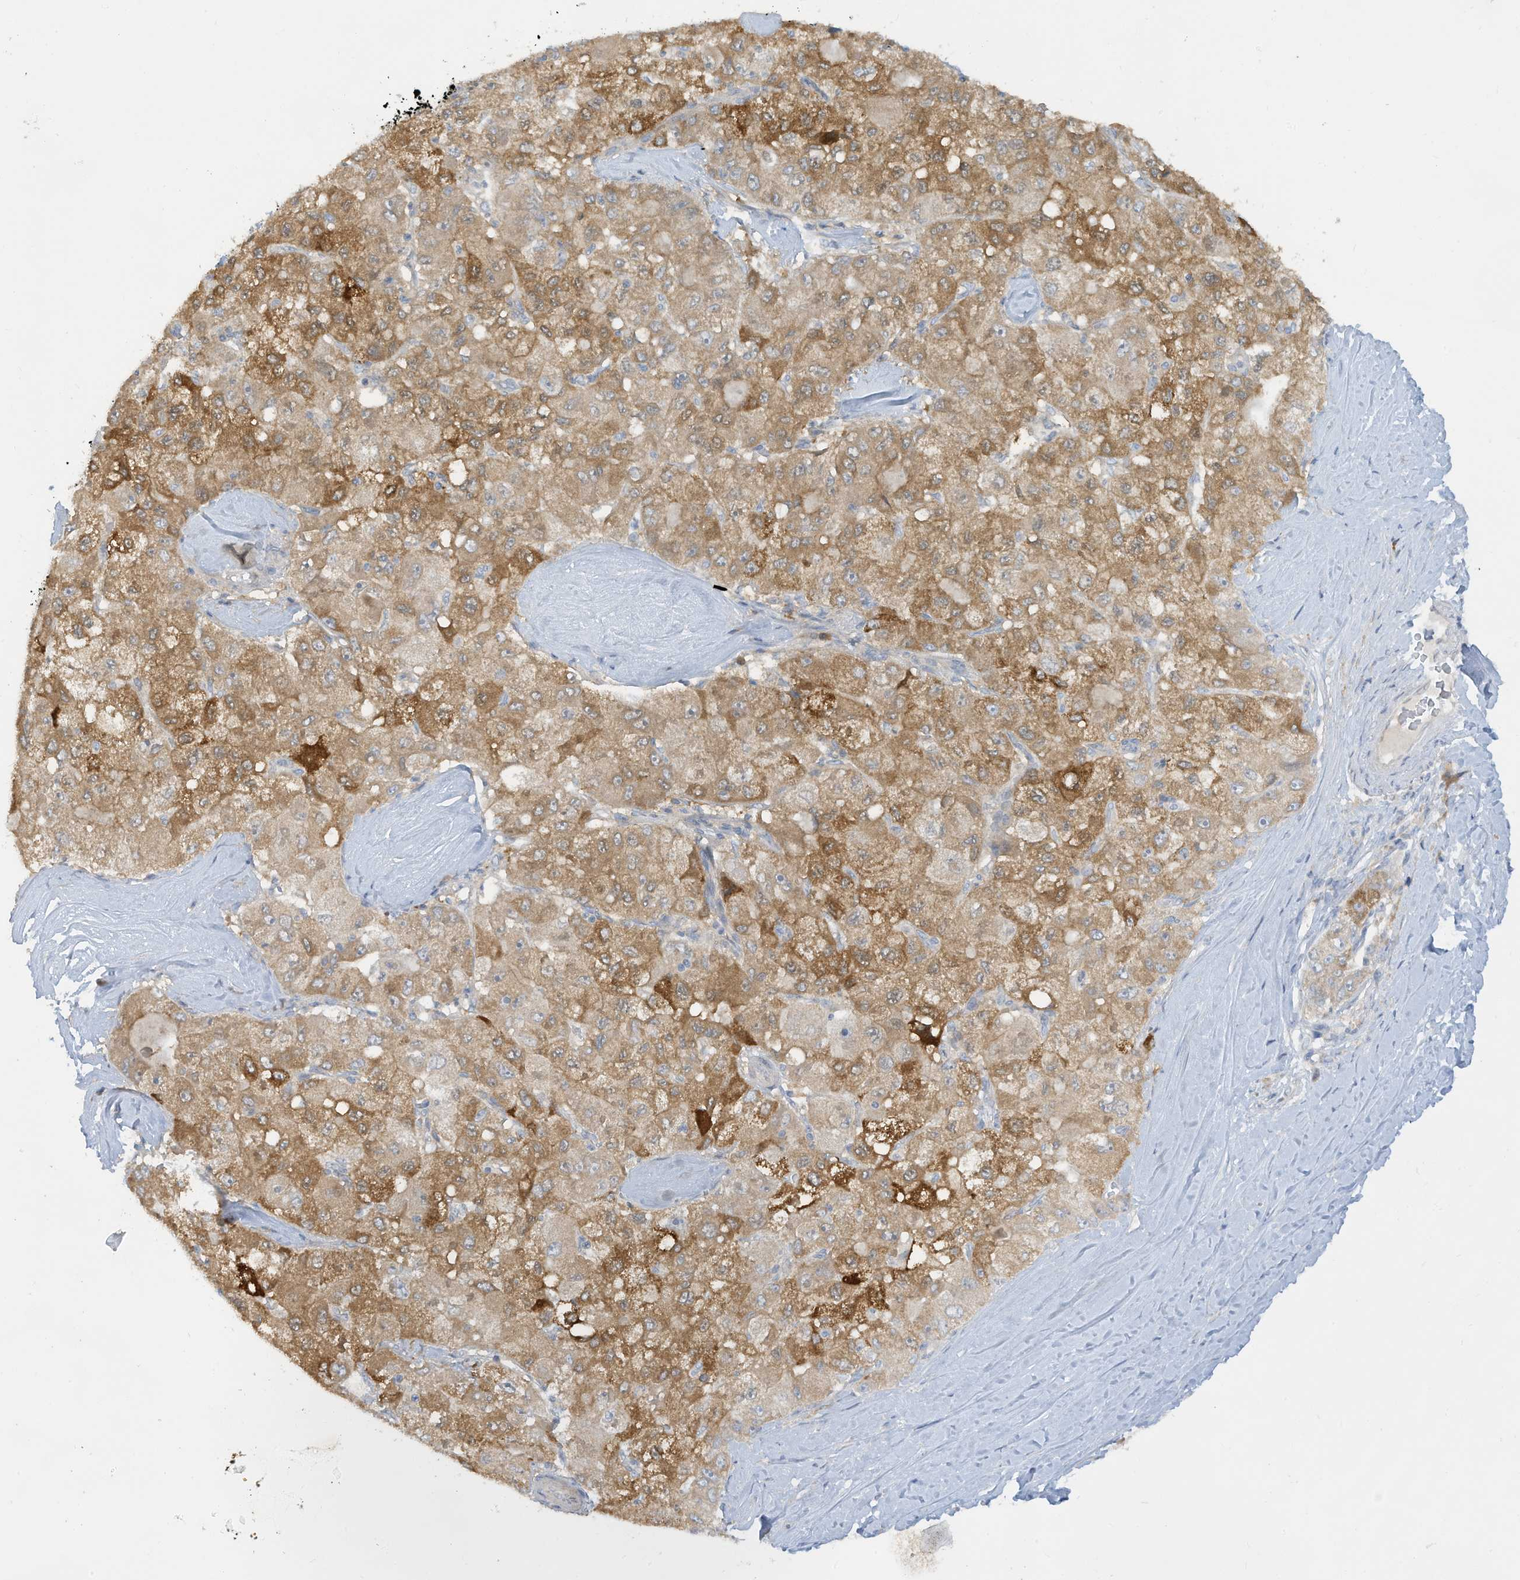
{"staining": {"intensity": "moderate", "quantity": ">75%", "location": "cytoplasmic/membranous"}, "tissue": "liver cancer", "cell_type": "Tumor cells", "image_type": "cancer", "snomed": [{"axis": "morphology", "description": "Carcinoma, Hepatocellular, NOS"}, {"axis": "topography", "description": "Liver"}], "caption": "Liver cancer (hepatocellular carcinoma) stained with a brown dye displays moderate cytoplasmic/membranous positive staining in approximately >75% of tumor cells.", "gene": "LRRN2", "patient": {"sex": "male", "age": 80}}